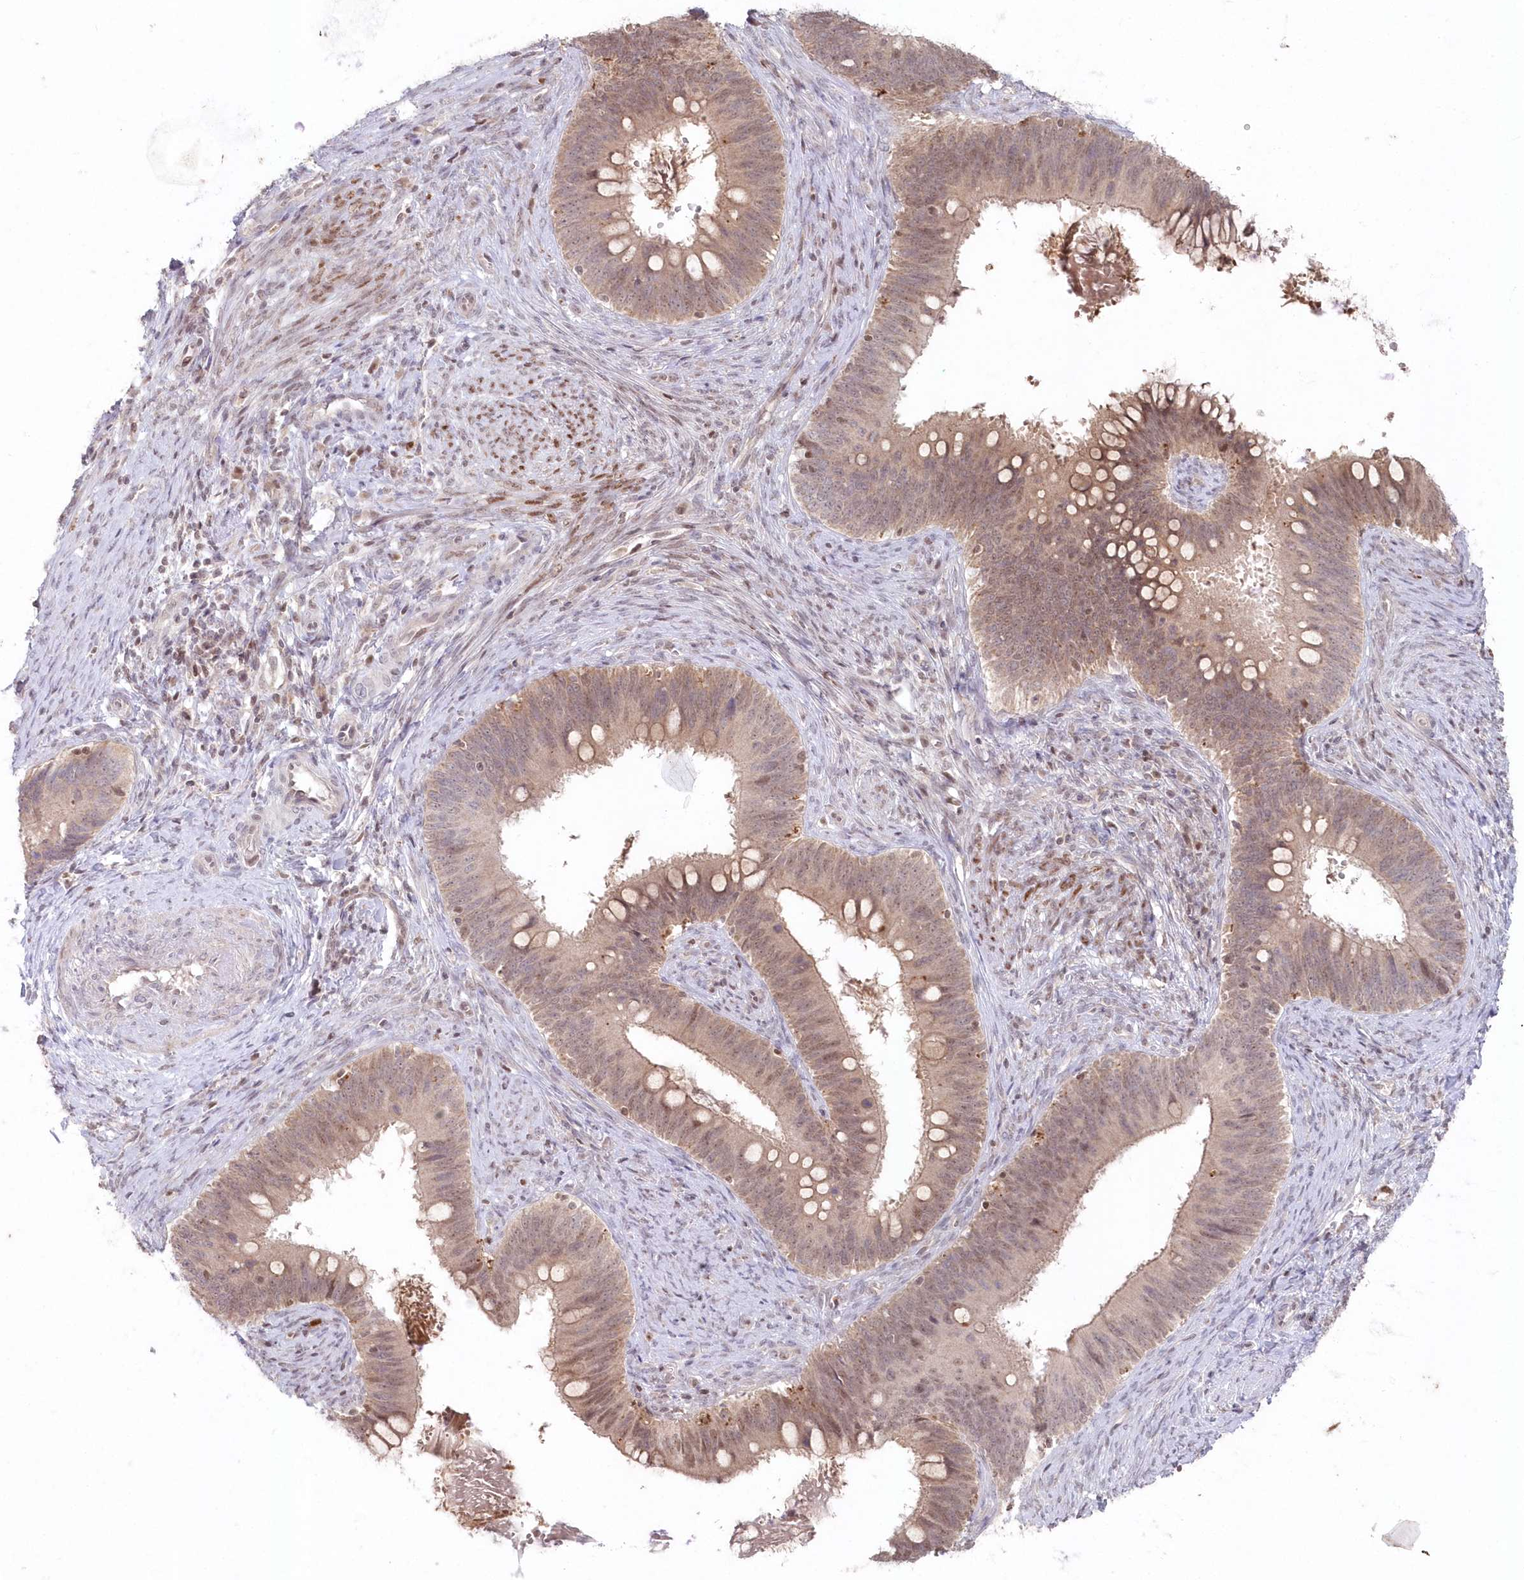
{"staining": {"intensity": "weak", "quantity": "25%-75%", "location": "cytoplasmic/membranous,nuclear"}, "tissue": "cervical cancer", "cell_type": "Tumor cells", "image_type": "cancer", "snomed": [{"axis": "morphology", "description": "Adenocarcinoma, NOS"}, {"axis": "topography", "description": "Cervix"}], "caption": "Tumor cells reveal weak cytoplasmic/membranous and nuclear positivity in approximately 25%-75% of cells in adenocarcinoma (cervical).", "gene": "ASCC1", "patient": {"sex": "female", "age": 42}}